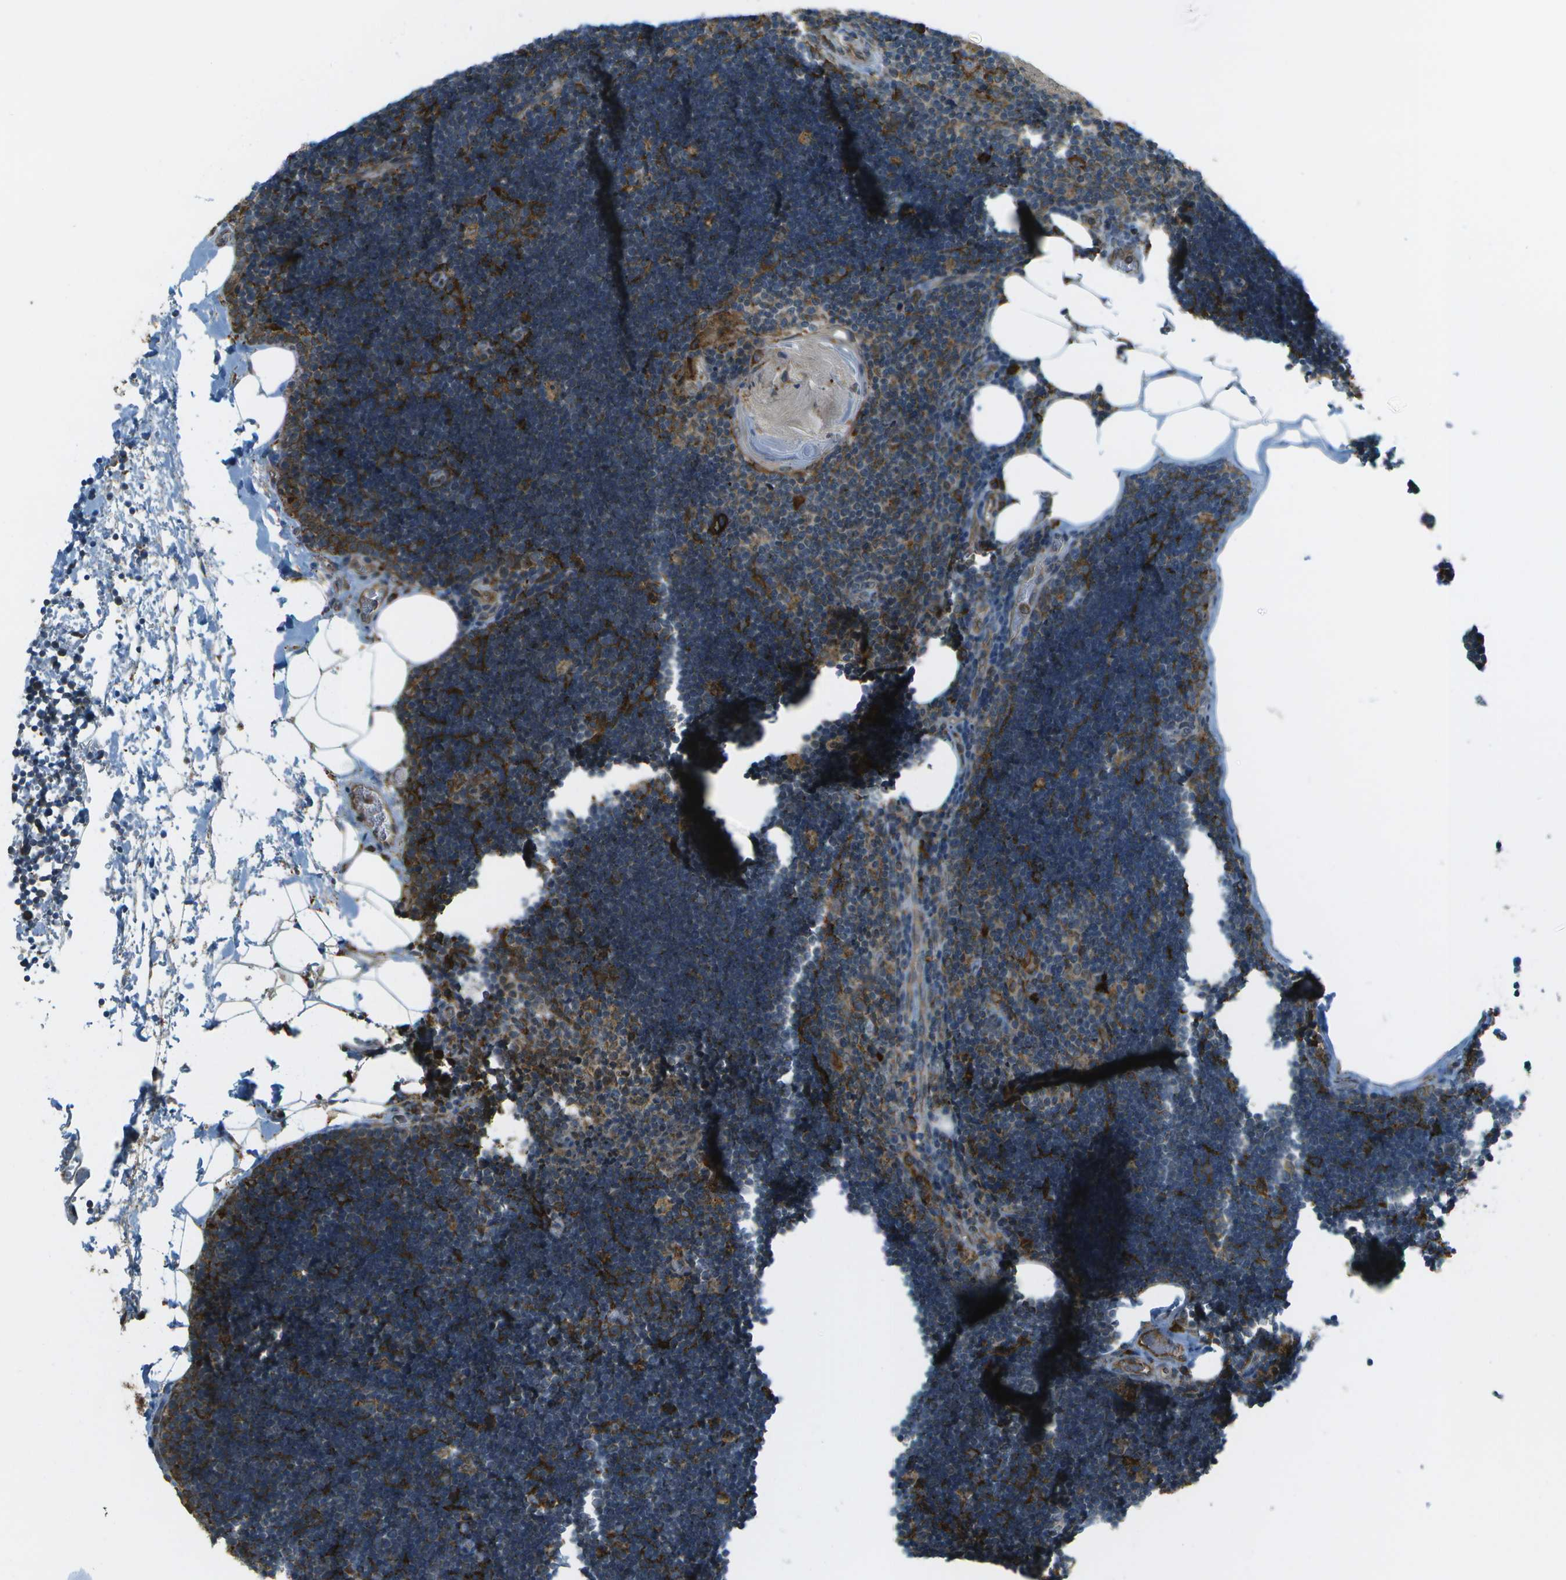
{"staining": {"intensity": "strong", "quantity": ">75%", "location": "cytoplasmic/membranous"}, "tissue": "lymph node", "cell_type": "Germinal center cells", "image_type": "normal", "snomed": [{"axis": "morphology", "description": "Normal tissue, NOS"}, {"axis": "topography", "description": "Lymph node"}], "caption": "A photomicrograph showing strong cytoplasmic/membranous staining in approximately >75% of germinal center cells in unremarkable lymph node, as visualized by brown immunohistochemical staining.", "gene": "USP30", "patient": {"sex": "male", "age": 33}}